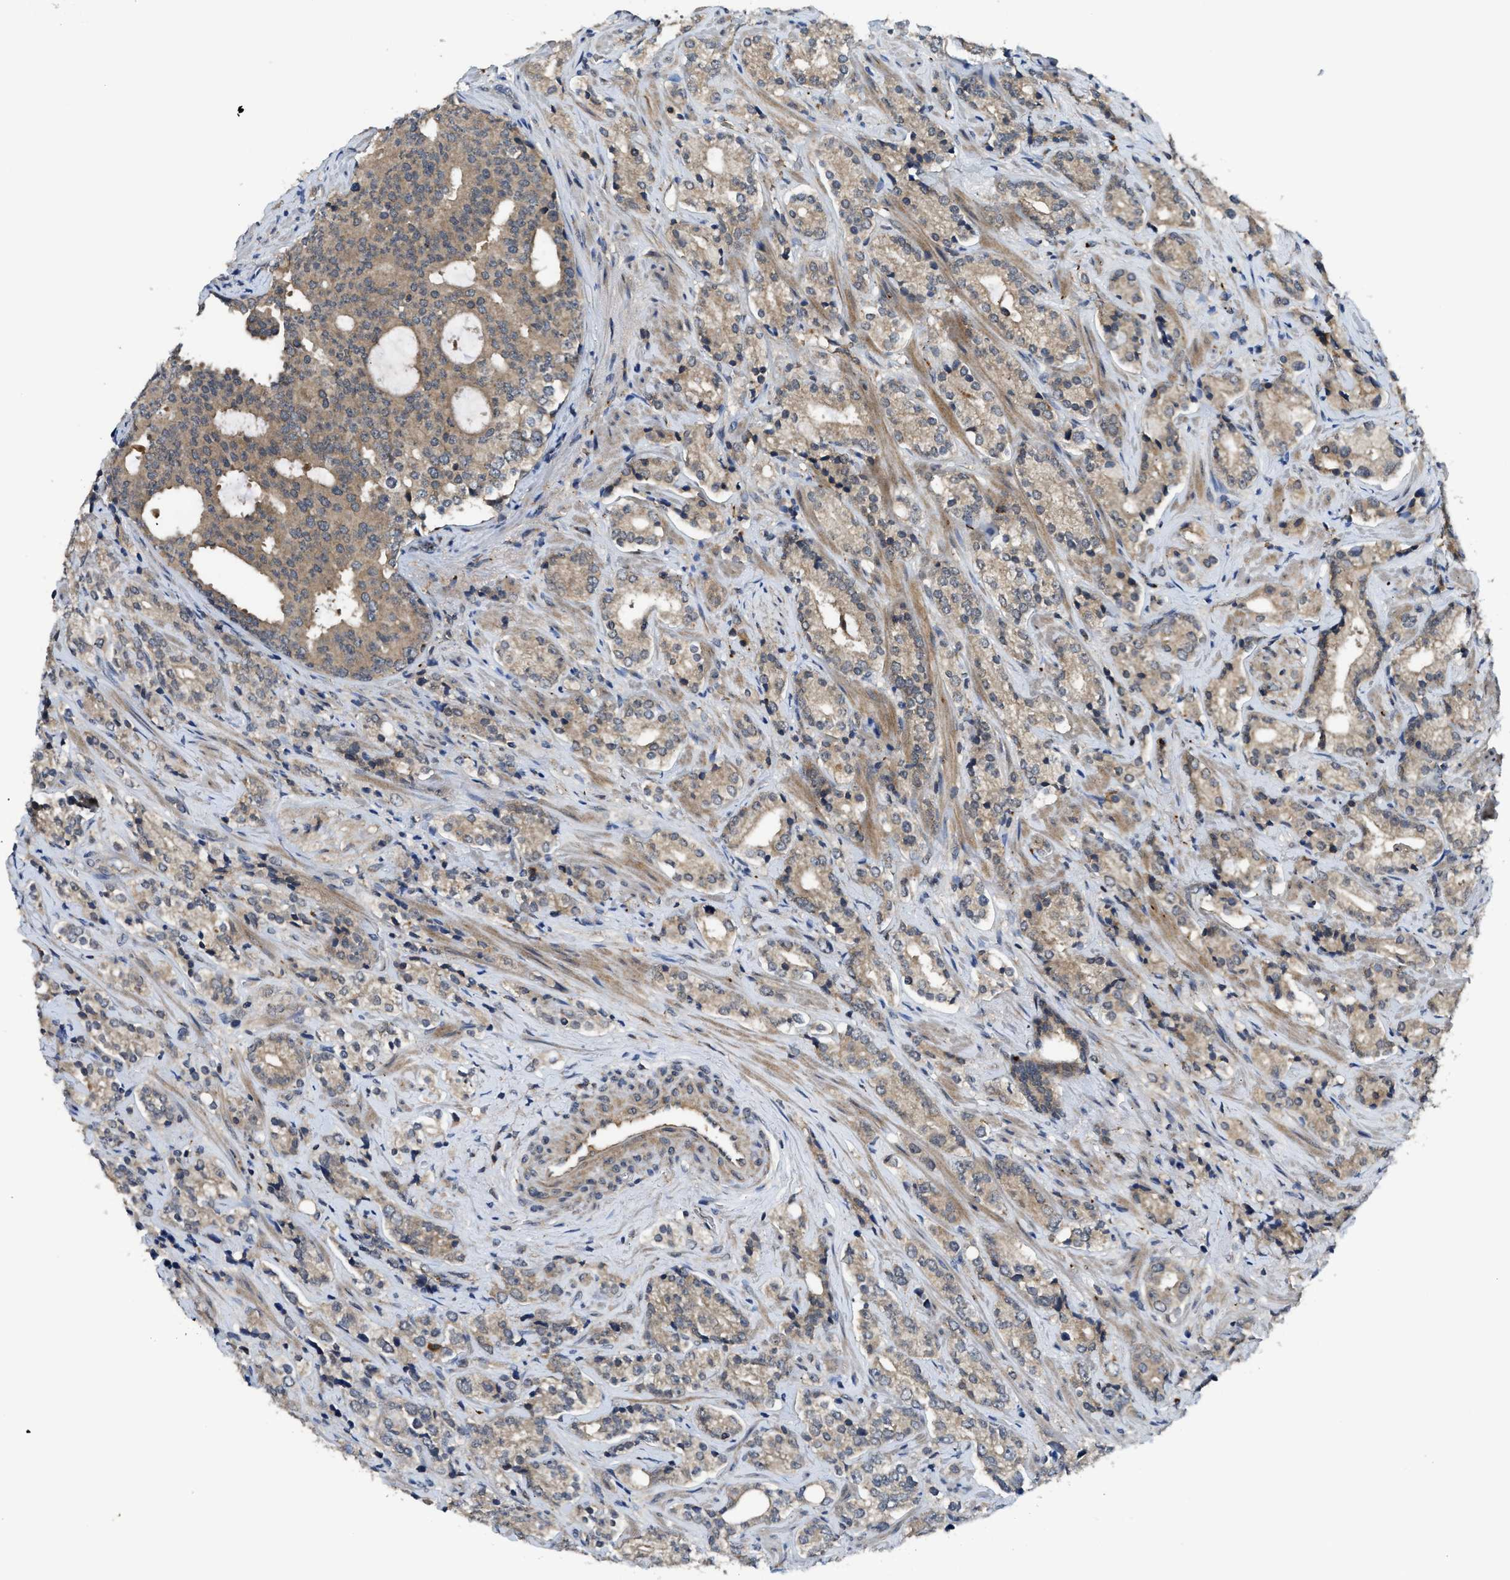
{"staining": {"intensity": "weak", "quantity": ">75%", "location": "cytoplasmic/membranous"}, "tissue": "prostate cancer", "cell_type": "Tumor cells", "image_type": "cancer", "snomed": [{"axis": "morphology", "description": "Adenocarcinoma, High grade"}, {"axis": "topography", "description": "Prostate"}], "caption": "Immunohistochemical staining of prostate cancer demonstrates weak cytoplasmic/membranous protein expression in about >75% of tumor cells.", "gene": "PDE7A", "patient": {"sex": "male", "age": 71}}